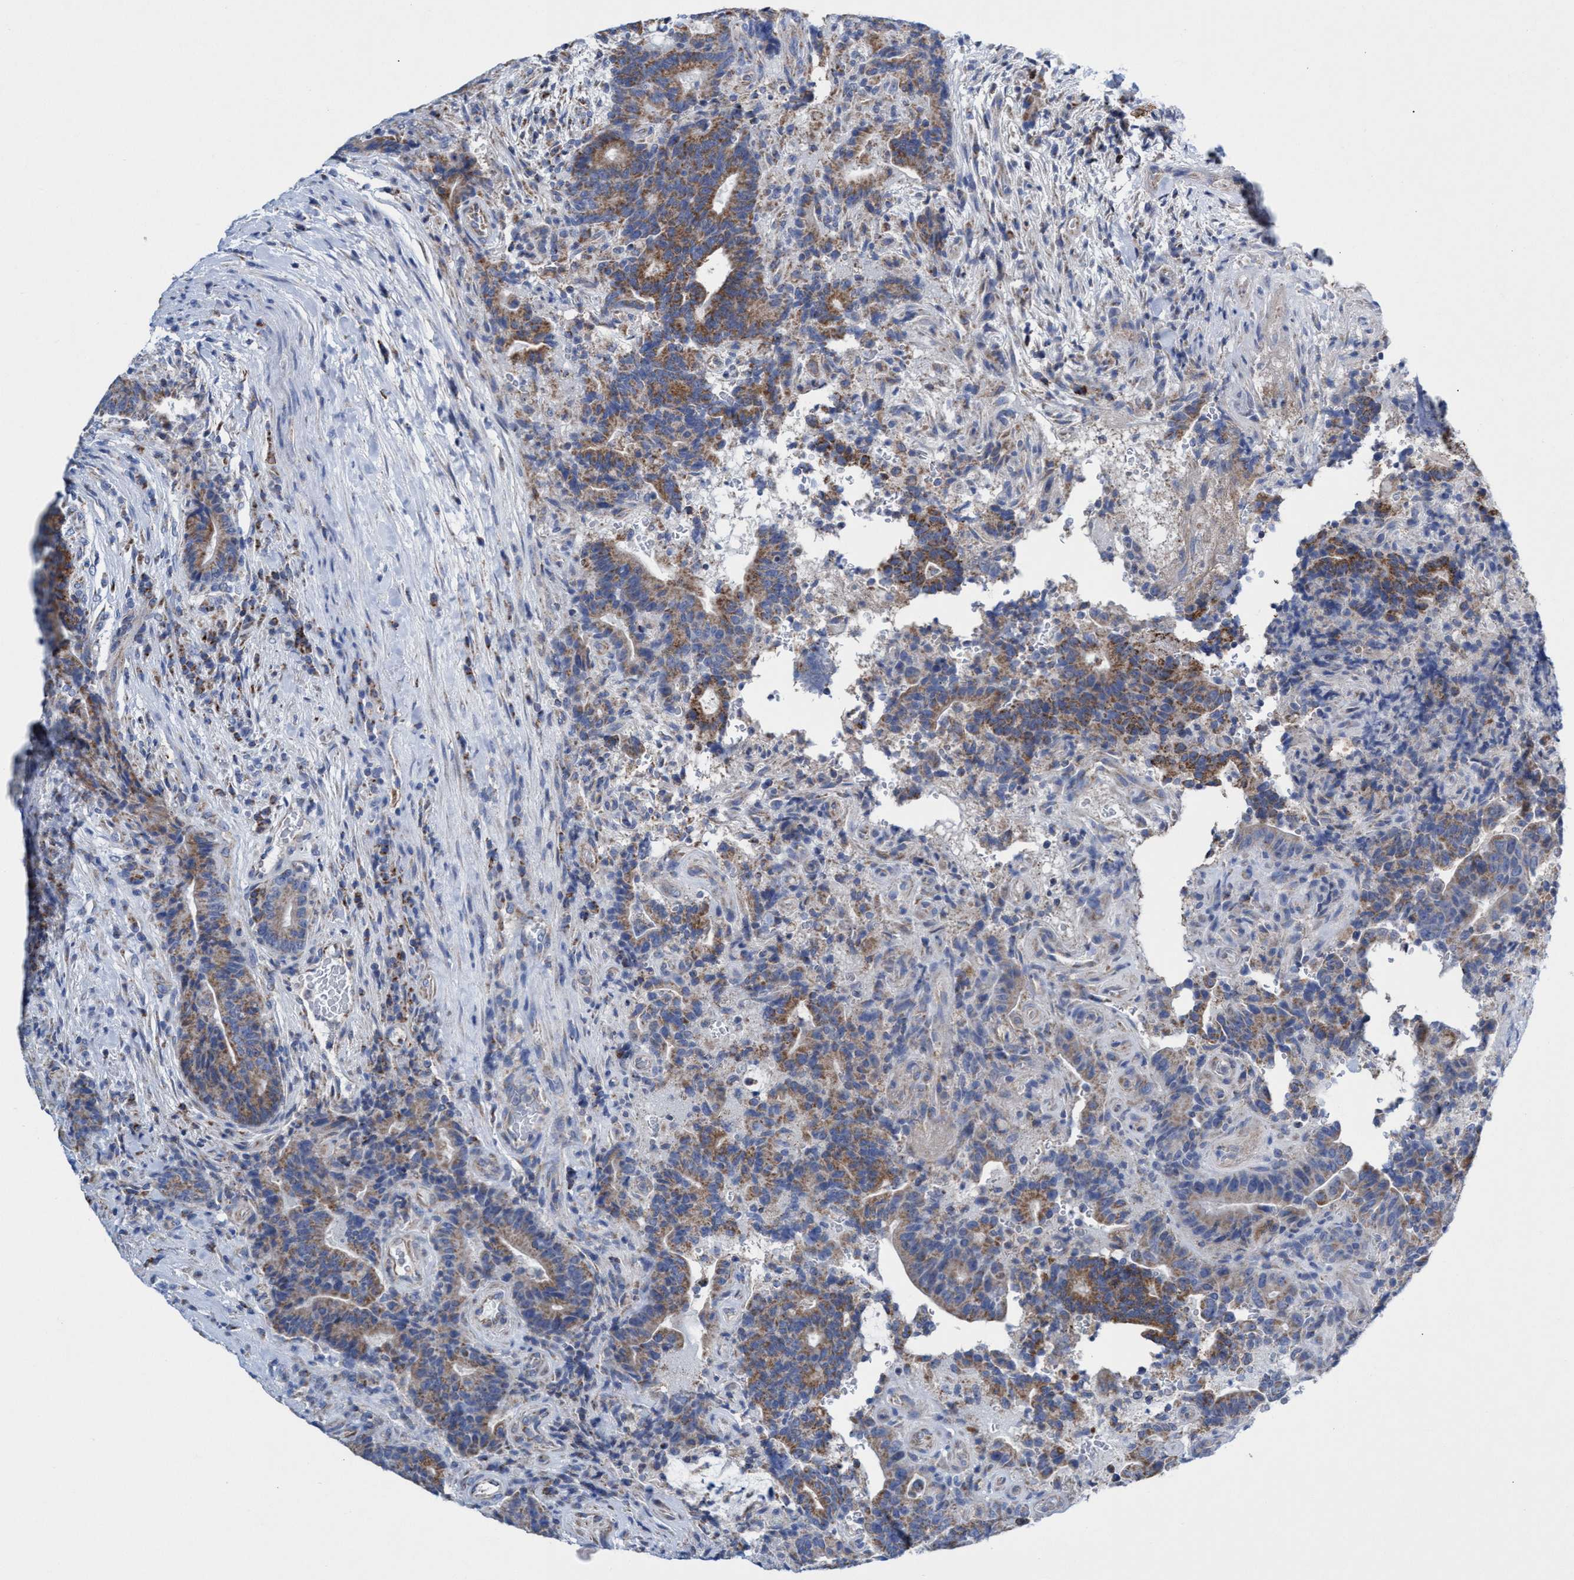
{"staining": {"intensity": "moderate", "quantity": ">75%", "location": "cytoplasmic/membranous"}, "tissue": "colorectal cancer", "cell_type": "Tumor cells", "image_type": "cancer", "snomed": [{"axis": "morphology", "description": "Normal tissue, NOS"}, {"axis": "morphology", "description": "Adenocarcinoma, NOS"}, {"axis": "topography", "description": "Colon"}], "caption": "Tumor cells demonstrate medium levels of moderate cytoplasmic/membranous staining in approximately >75% of cells in human colorectal adenocarcinoma.", "gene": "ZNF750", "patient": {"sex": "female", "age": 75}}